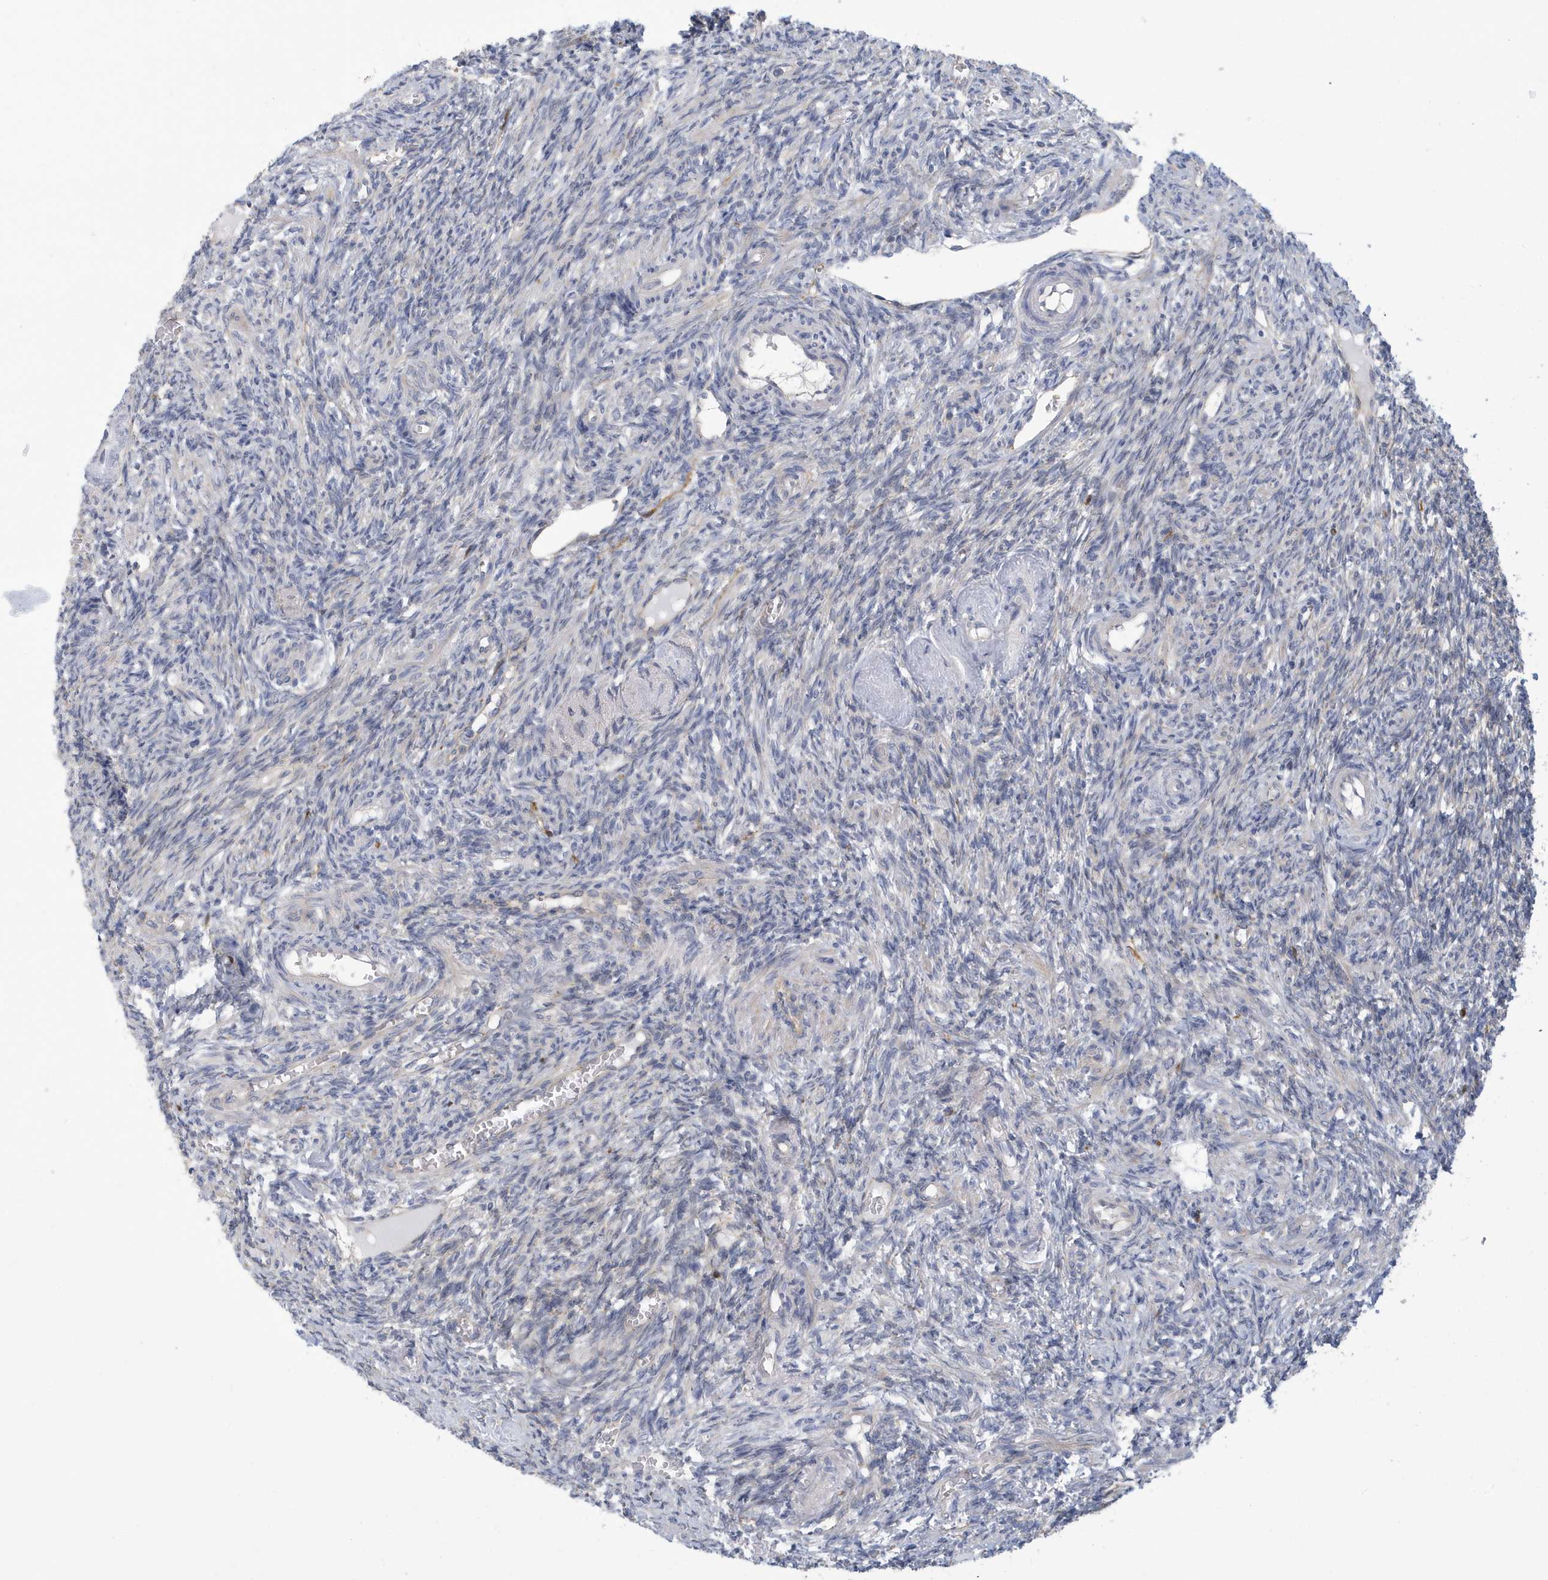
{"staining": {"intensity": "strong", "quantity": ">75%", "location": "cytoplasmic/membranous"}, "tissue": "ovary", "cell_type": "Follicle cells", "image_type": "normal", "snomed": [{"axis": "morphology", "description": "Normal tissue, NOS"}, {"axis": "topography", "description": "Ovary"}], "caption": "This photomicrograph shows immunohistochemistry staining of normal ovary, with high strong cytoplasmic/membranous staining in about >75% of follicle cells.", "gene": "VTA1", "patient": {"sex": "female", "age": 27}}